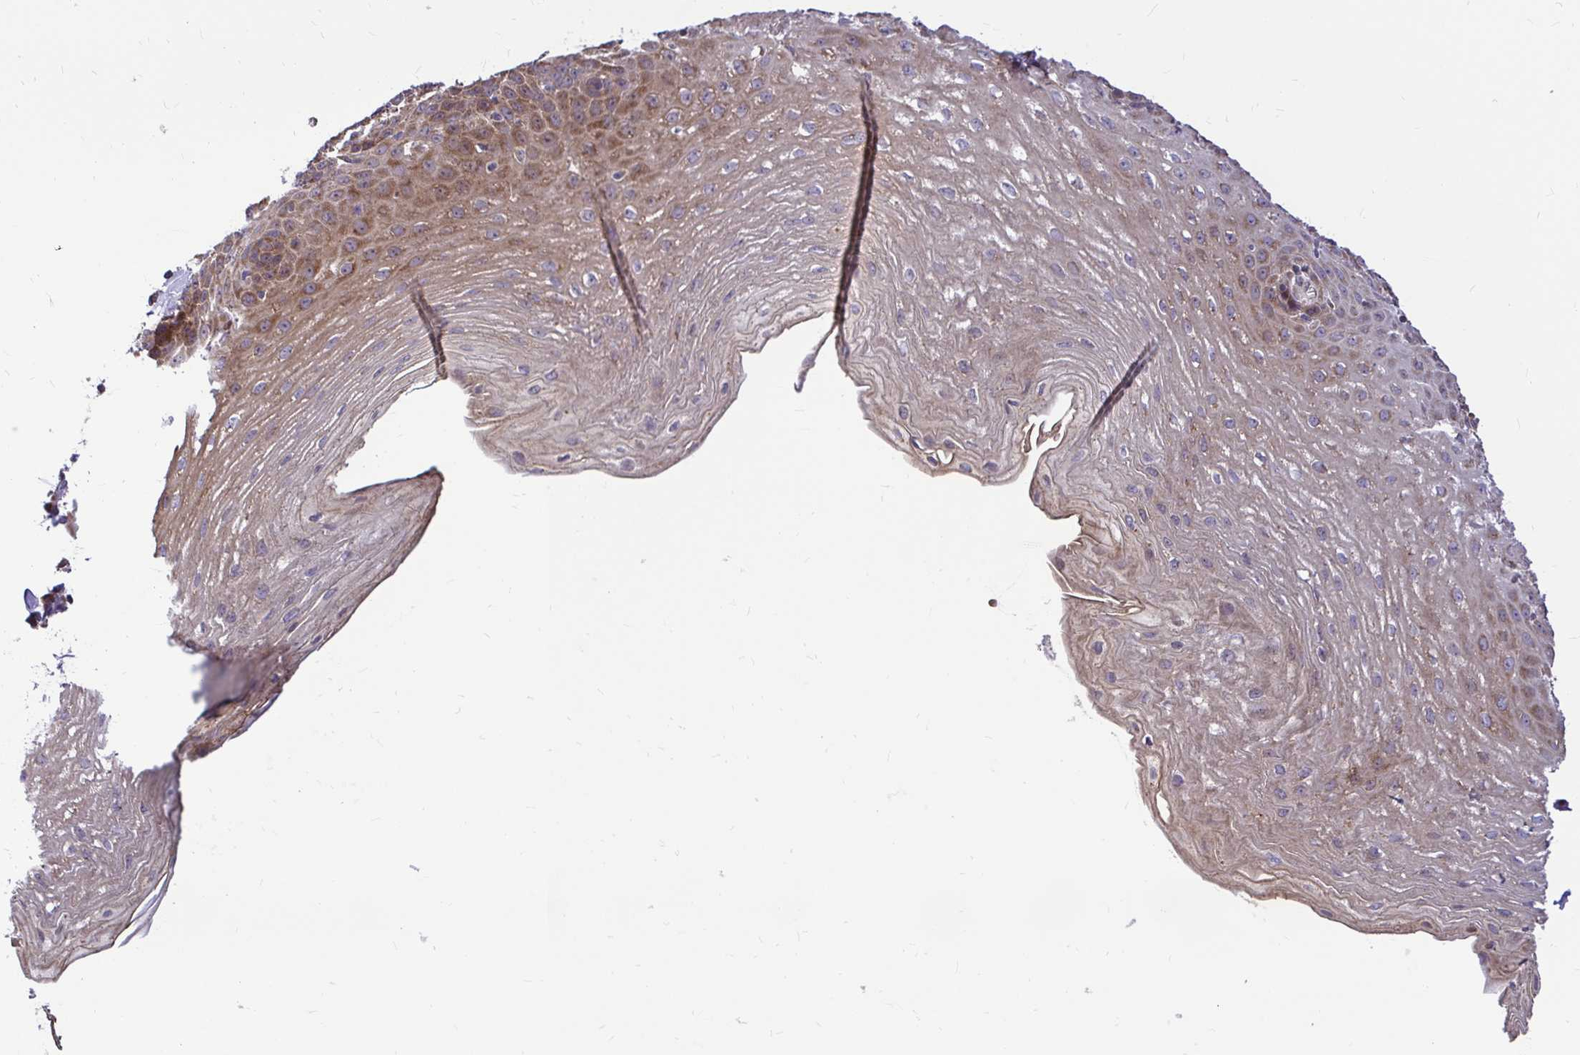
{"staining": {"intensity": "moderate", "quantity": ">75%", "location": "cytoplasmic/membranous"}, "tissue": "esophagus", "cell_type": "Squamous epithelial cells", "image_type": "normal", "snomed": [{"axis": "morphology", "description": "Normal tissue, NOS"}, {"axis": "topography", "description": "Esophagus"}], "caption": "DAB (3,3'-diaminobenzidine) immunohistochemical staining of normal human esophagus exhibits moderate cytoplasmic/membranous protein expression in about >75% of squamous epithelial cells.", "gene": "VTI1B", "patient": {"sex": "female", "age": 81}}